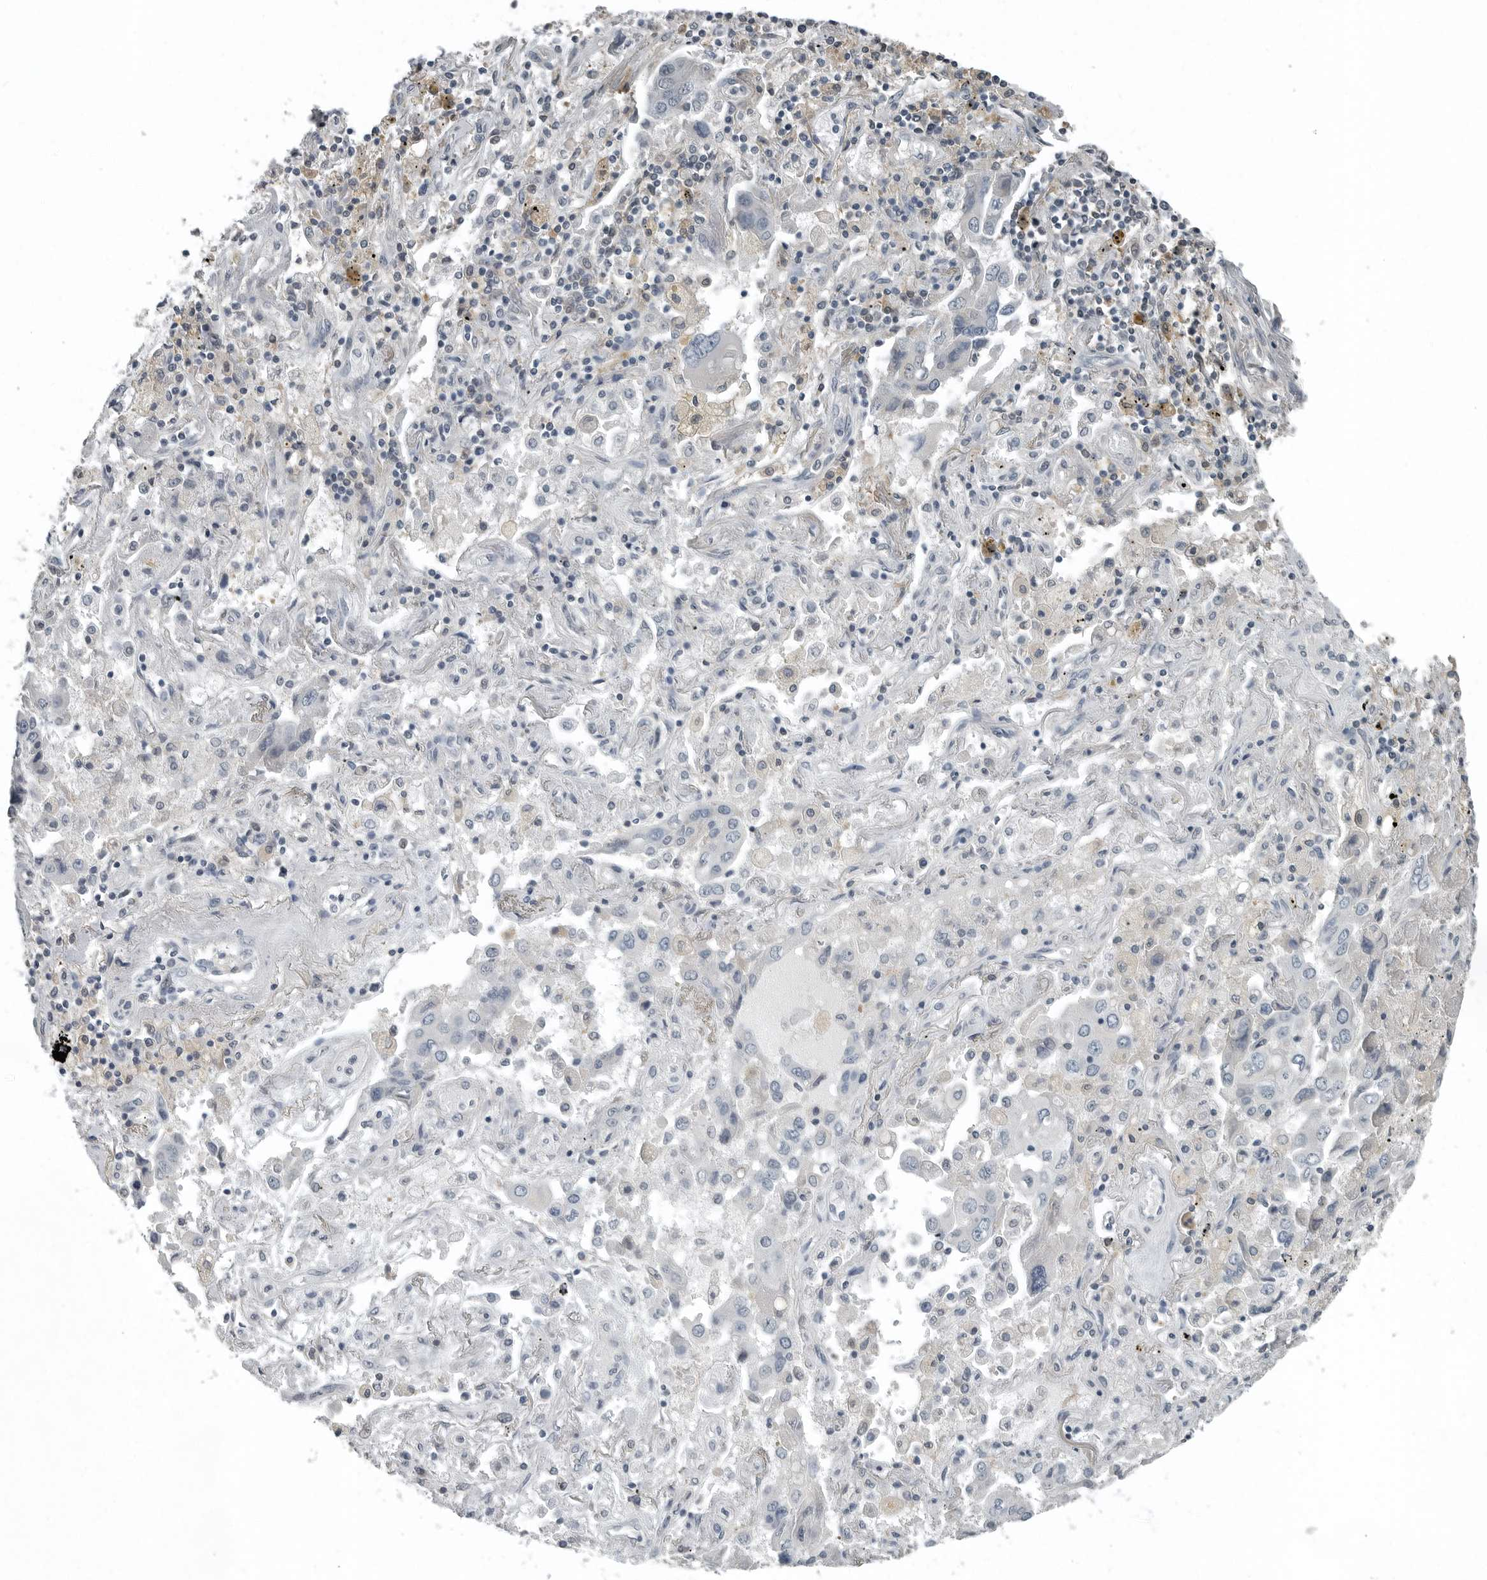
{"staining": {"intensity": "negative", "quantity": "none", "location": "none"}, "tissue": "lung cancer", "cell_type": "Tumor cells", "image_type": "cancer", "snomed": [{"axis": "morphology", "description": "Adenocarcinoma, NOS"}, {"axis": "topography", "description": "Lung"}], "caption": "High power microscopy image of an immunohistochemistry histopathology image of lung cancer, revealing no significant positivity in tumor cells.", "gene": "KYAT1", "patient": {"sex": "female", "age": 65}}